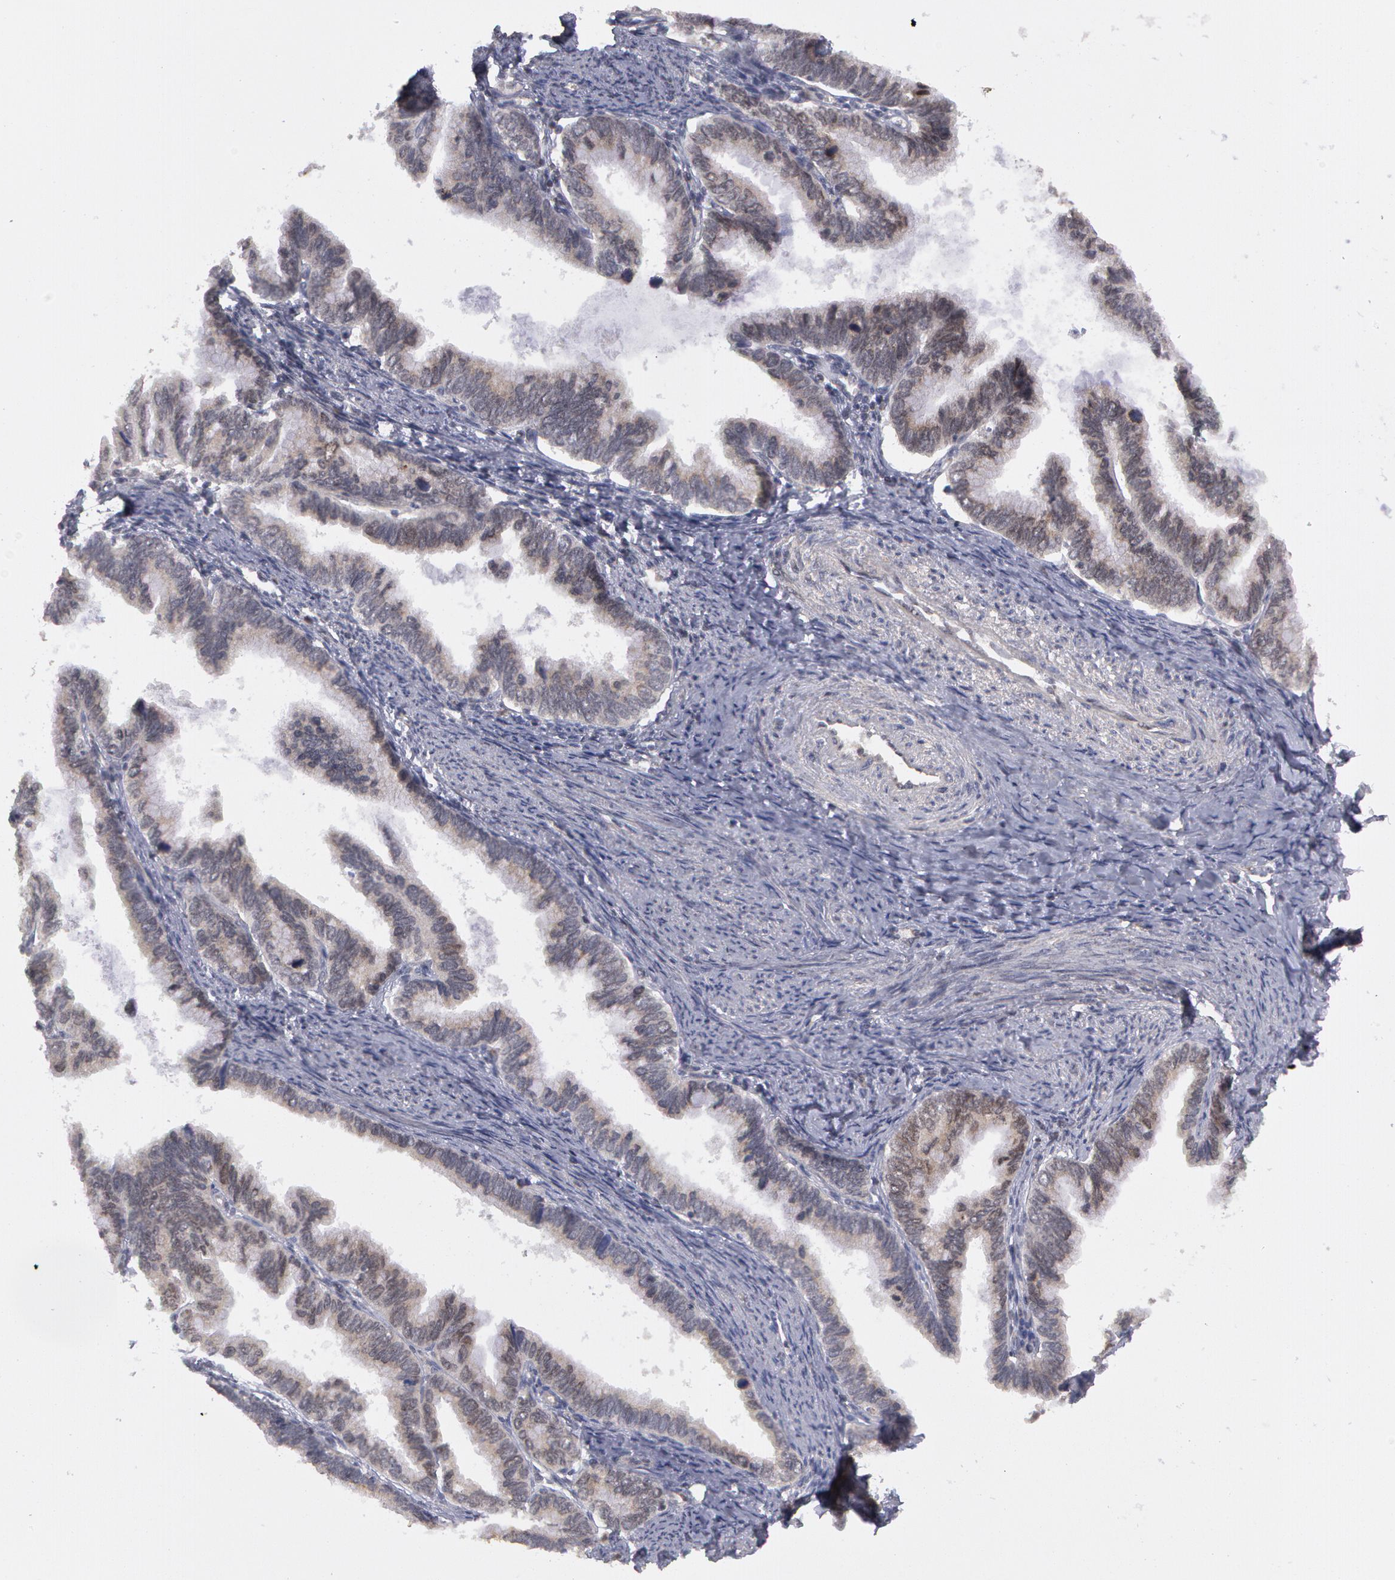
{"staining": {"intensity": "negative", "quantity": "none", "location": "none"}, "tissue": "cervical cancer", "cell_type": "Tumor cells", "image_type": "cancer", "snomed": [{"axis": "morphology", "description": "Adenocarcinoma, NOS"}, {"axis": "topography", "description": "Cervix"}], "caption": "A high-resolution histopathology image shows IHC staining of adenocarcinoma (cervical), which displays no significant staining in tumor cells.", "gene": "STX5", "patient": {"sex": "female", "age": 49}}